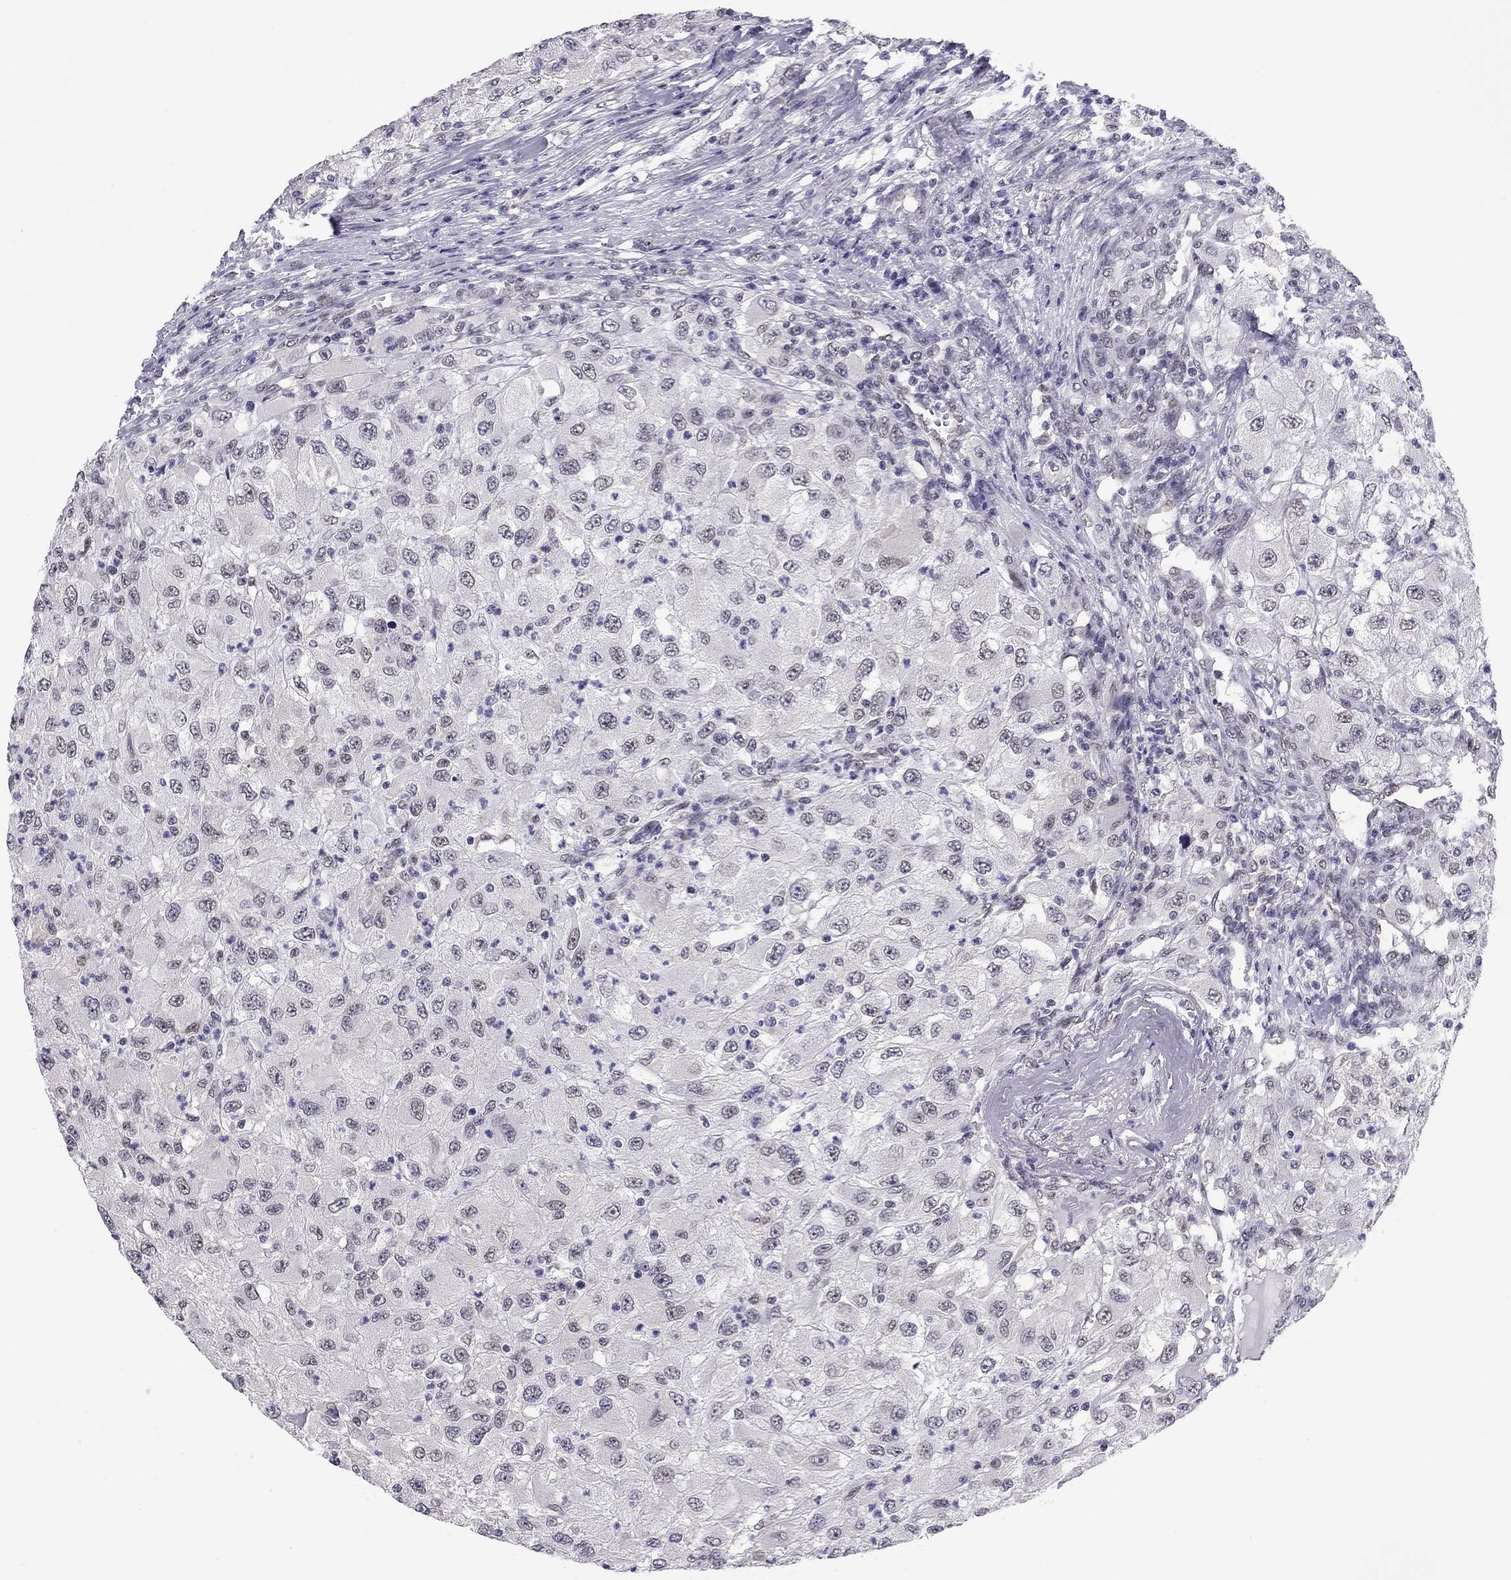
{"staining": {"intensity": "weak", "quantity": "<25%", "location": "nuclear"}, "tissue": "renal cancer", "cell_type": "Tumor cells", "image_type": "cancer", "snomed": [{"axis": "morphology", "description": "Adenocarcinoma, NOS"}, {"axis": "topography", "description": "Kidney"}], "caption": "The image exhibits no staining of tumor cells in renal cancer (adenocarcinoma).", "gene": "DOT1L", "patient": {"sex": "female", "age": 67}}